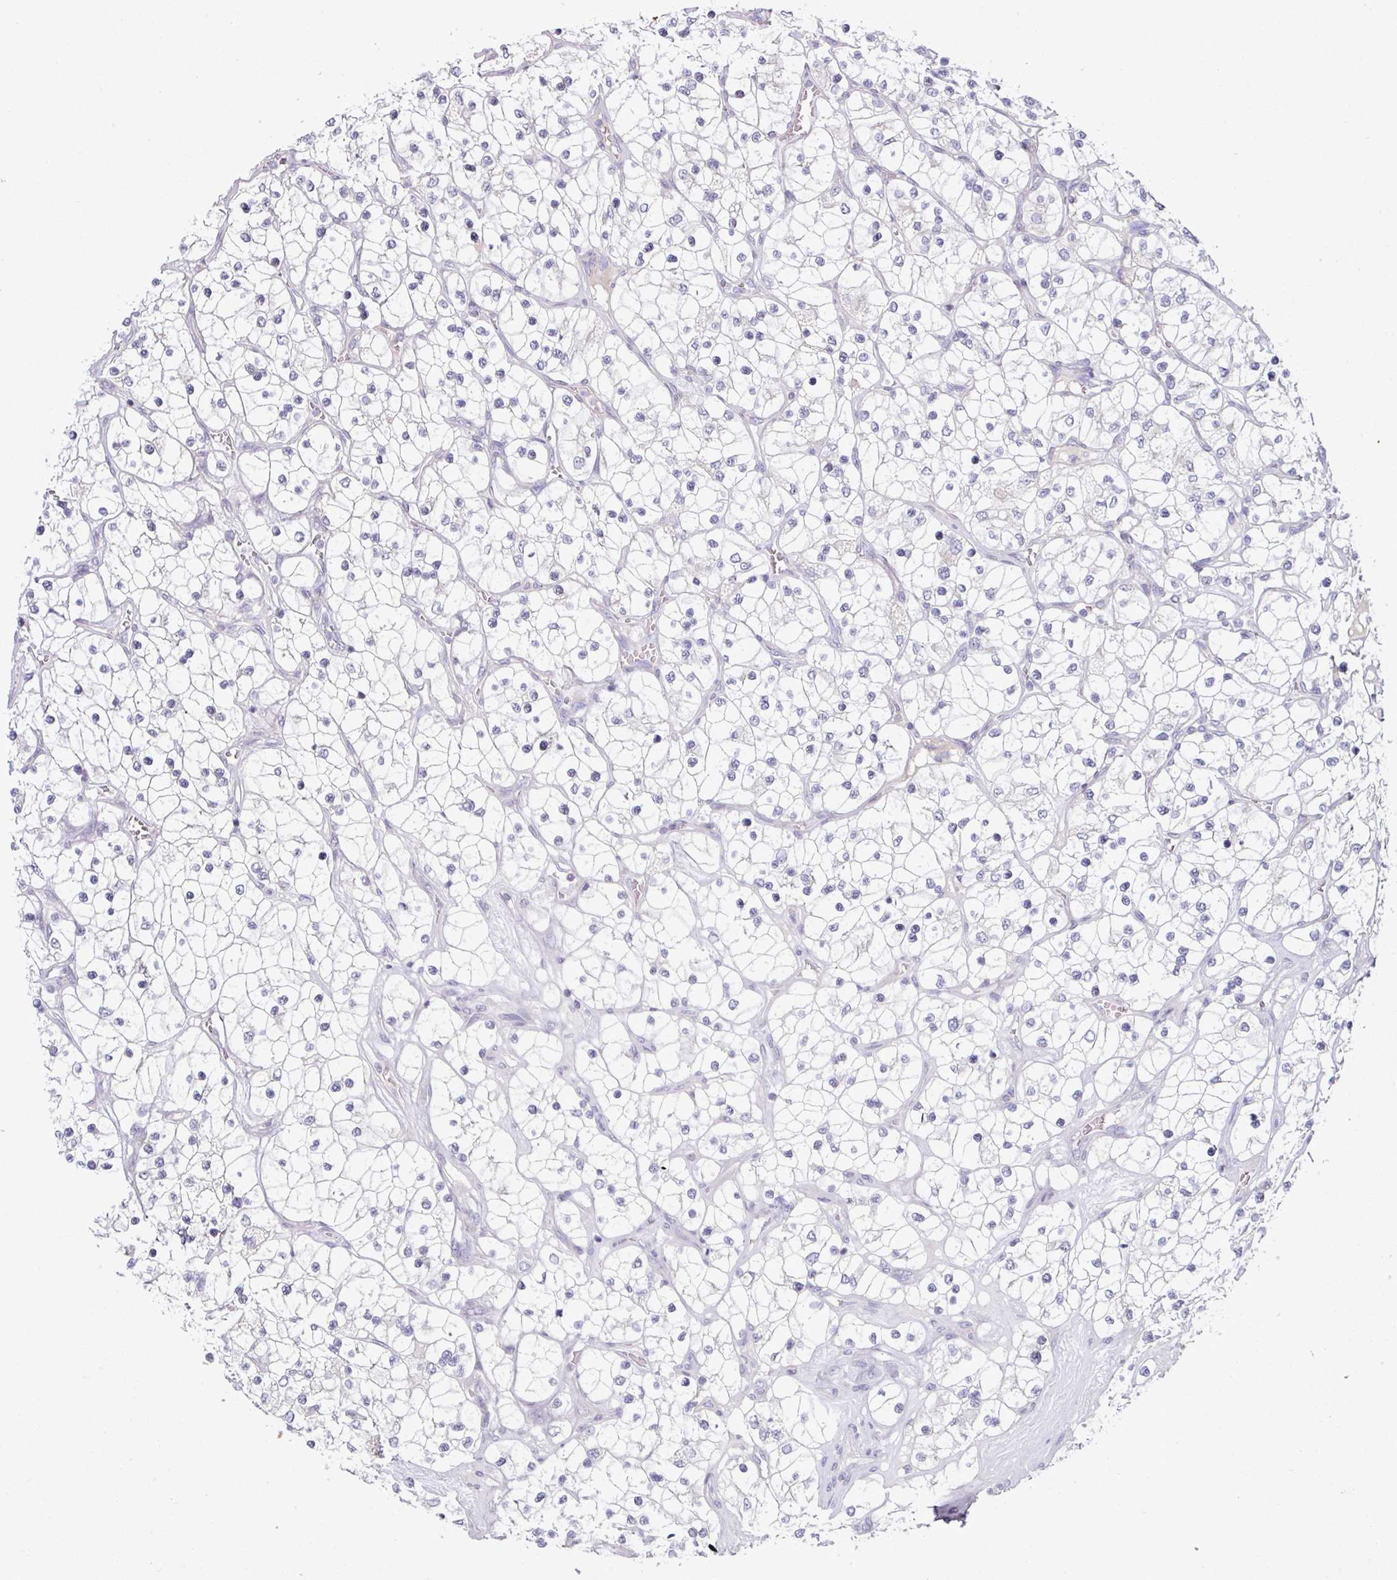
{"staining": {"intensity": "negative", "quantity": "none", "location": "none"}, "tissue": "renal cancer", "cell_type": "Tumor cells", "image_type": "cancer", "snomed": [{"axis": "morphology", "description": "Adenocarcinoma, NOS"}, {"axis": "topography", "description": "Kidney"}], "caption": "Image shows no significant protein positivity in tumor cells of adenocarcinoma (renal).", "gene": "SLAMF6", "patient": {"sex": "female", "age": 69}}